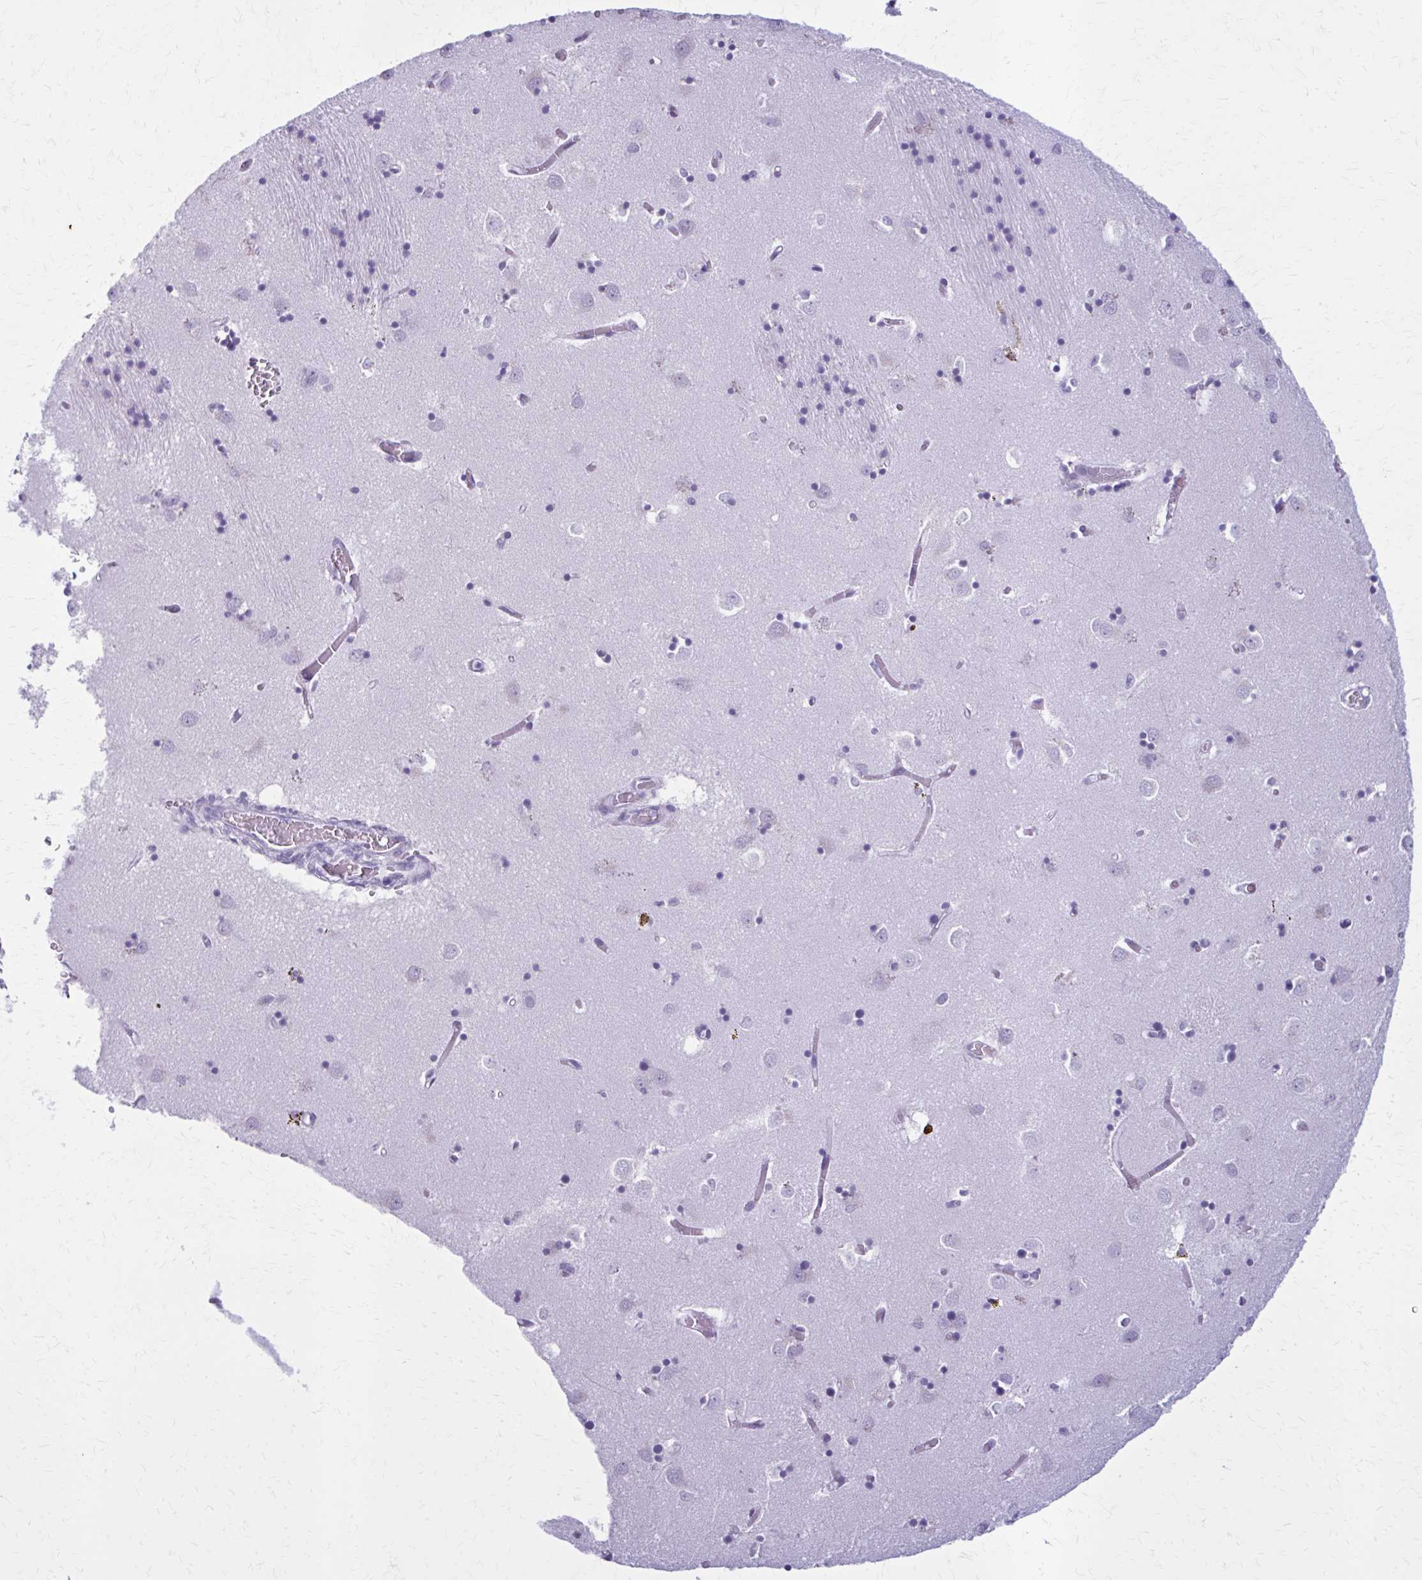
{"staining": {"intensity": "negative", "quantity": "none", "location": "none"}, "tissue": "caudate", "cell_type": "Glial cells", "image_type": "normal", "snomed": [{"axis": "morphology", "description": "Normal tissue, NOS"}, {"axis": "topography", "description": "Lateral ventricle wall"}], "caption": "This is an immunohistochemistry (IHC) histopathology image of unremarkable human caudate. There is no expression in glial cells.", "gene": "ZDHHC7", "patient": {"sex": "male", "age": 70}}